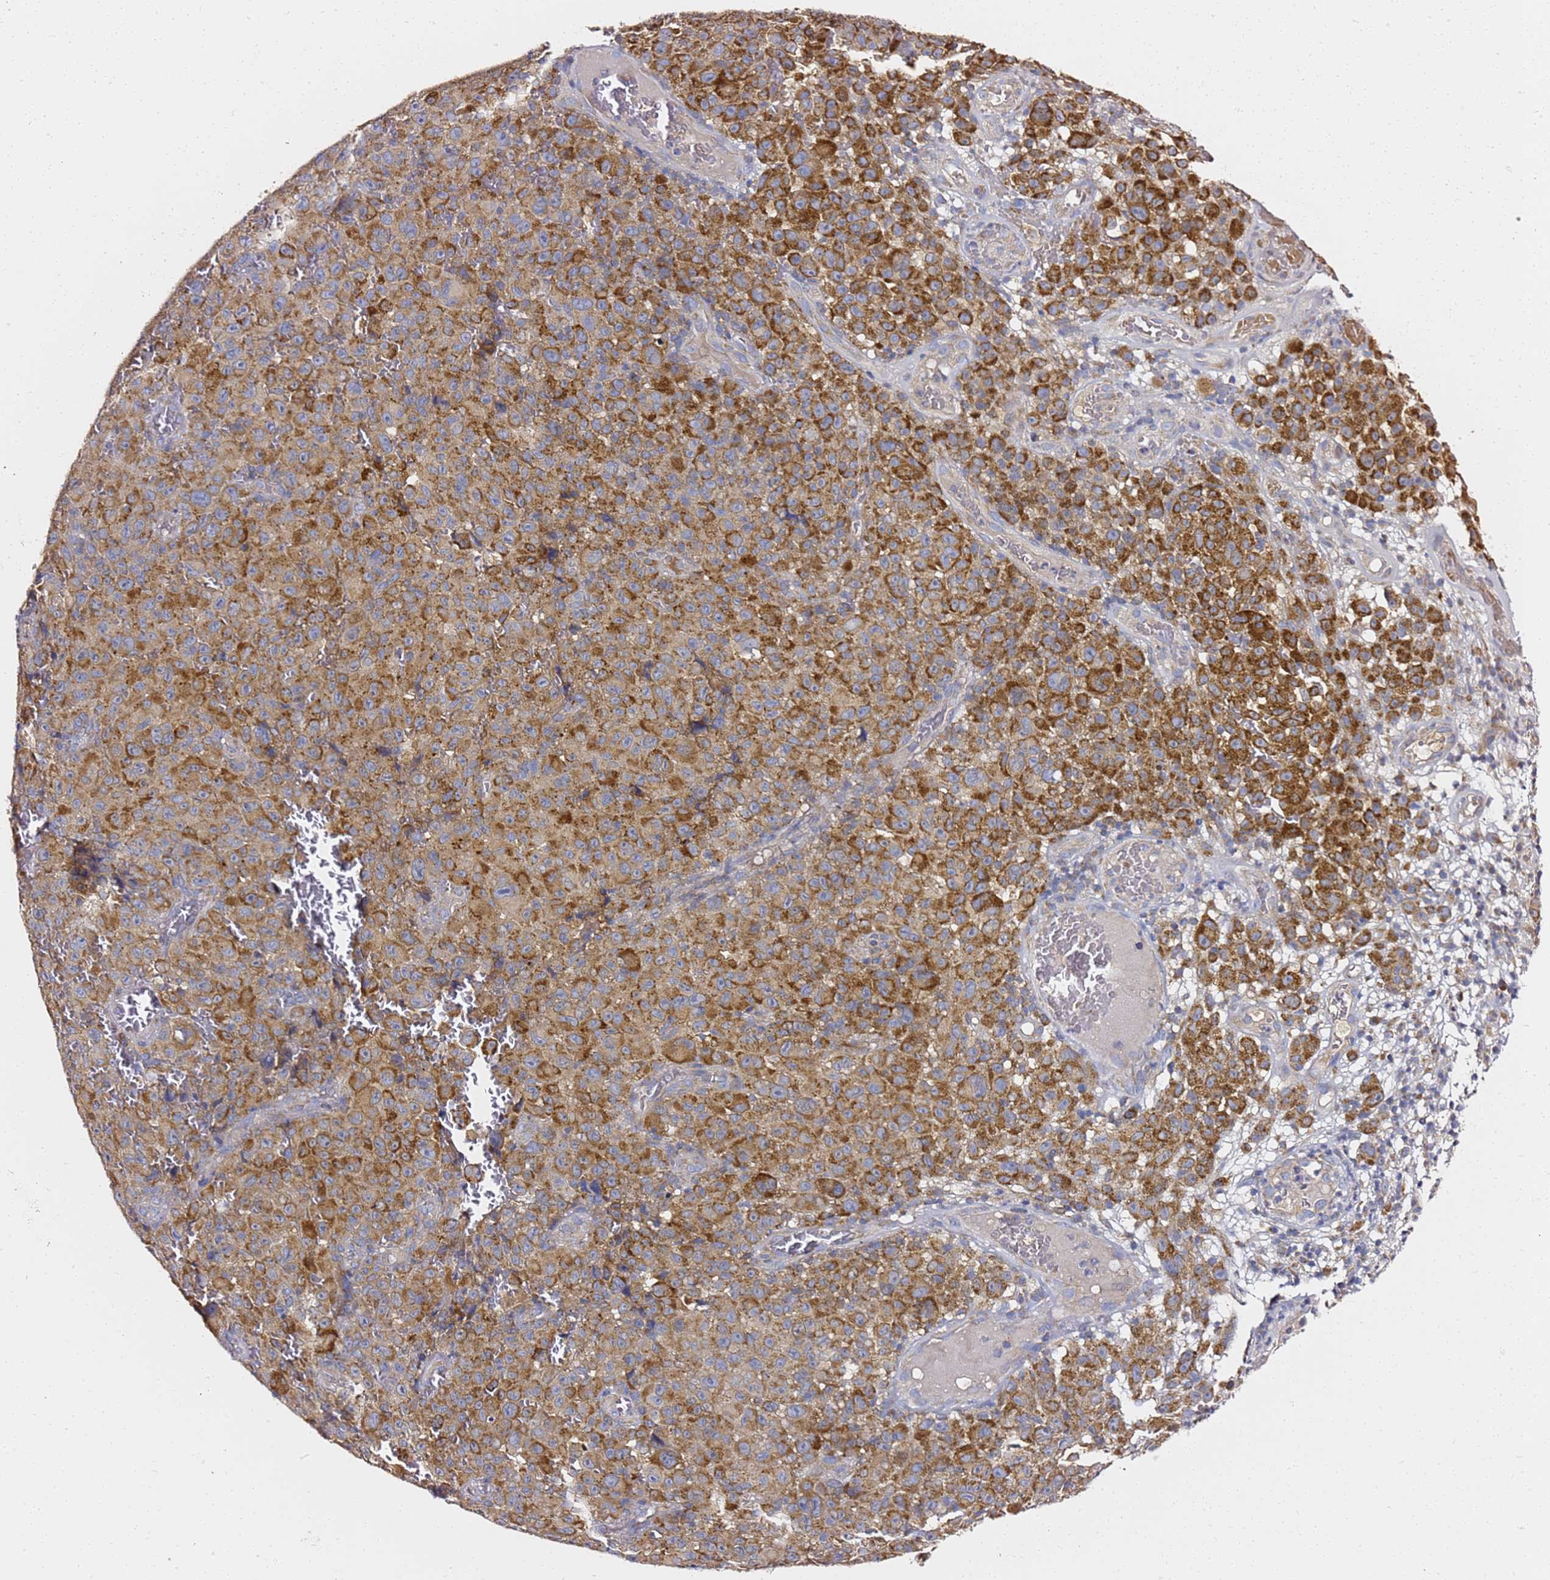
{"staining": {"intensity": "strong", "quantity": "25%-75%", "location": "cytoplasmic/membranous"}, "tissue": "melanoma", "cell_type": "Tumor cells", "image_type": "cancer", "snomed": [{"axis": "morphology", "description": "Malignant melanoma, NOS"}, {"axis": "topography", "description": "Skin"}], "caption": "Brown immunohistochemical staining in human malignant melanoma displays strong cytoplasmic/membranous expression in about 25%-75% of tumor cells.", "gene": "C19orf12", "patient": {"sex": "female", "age": 82}}